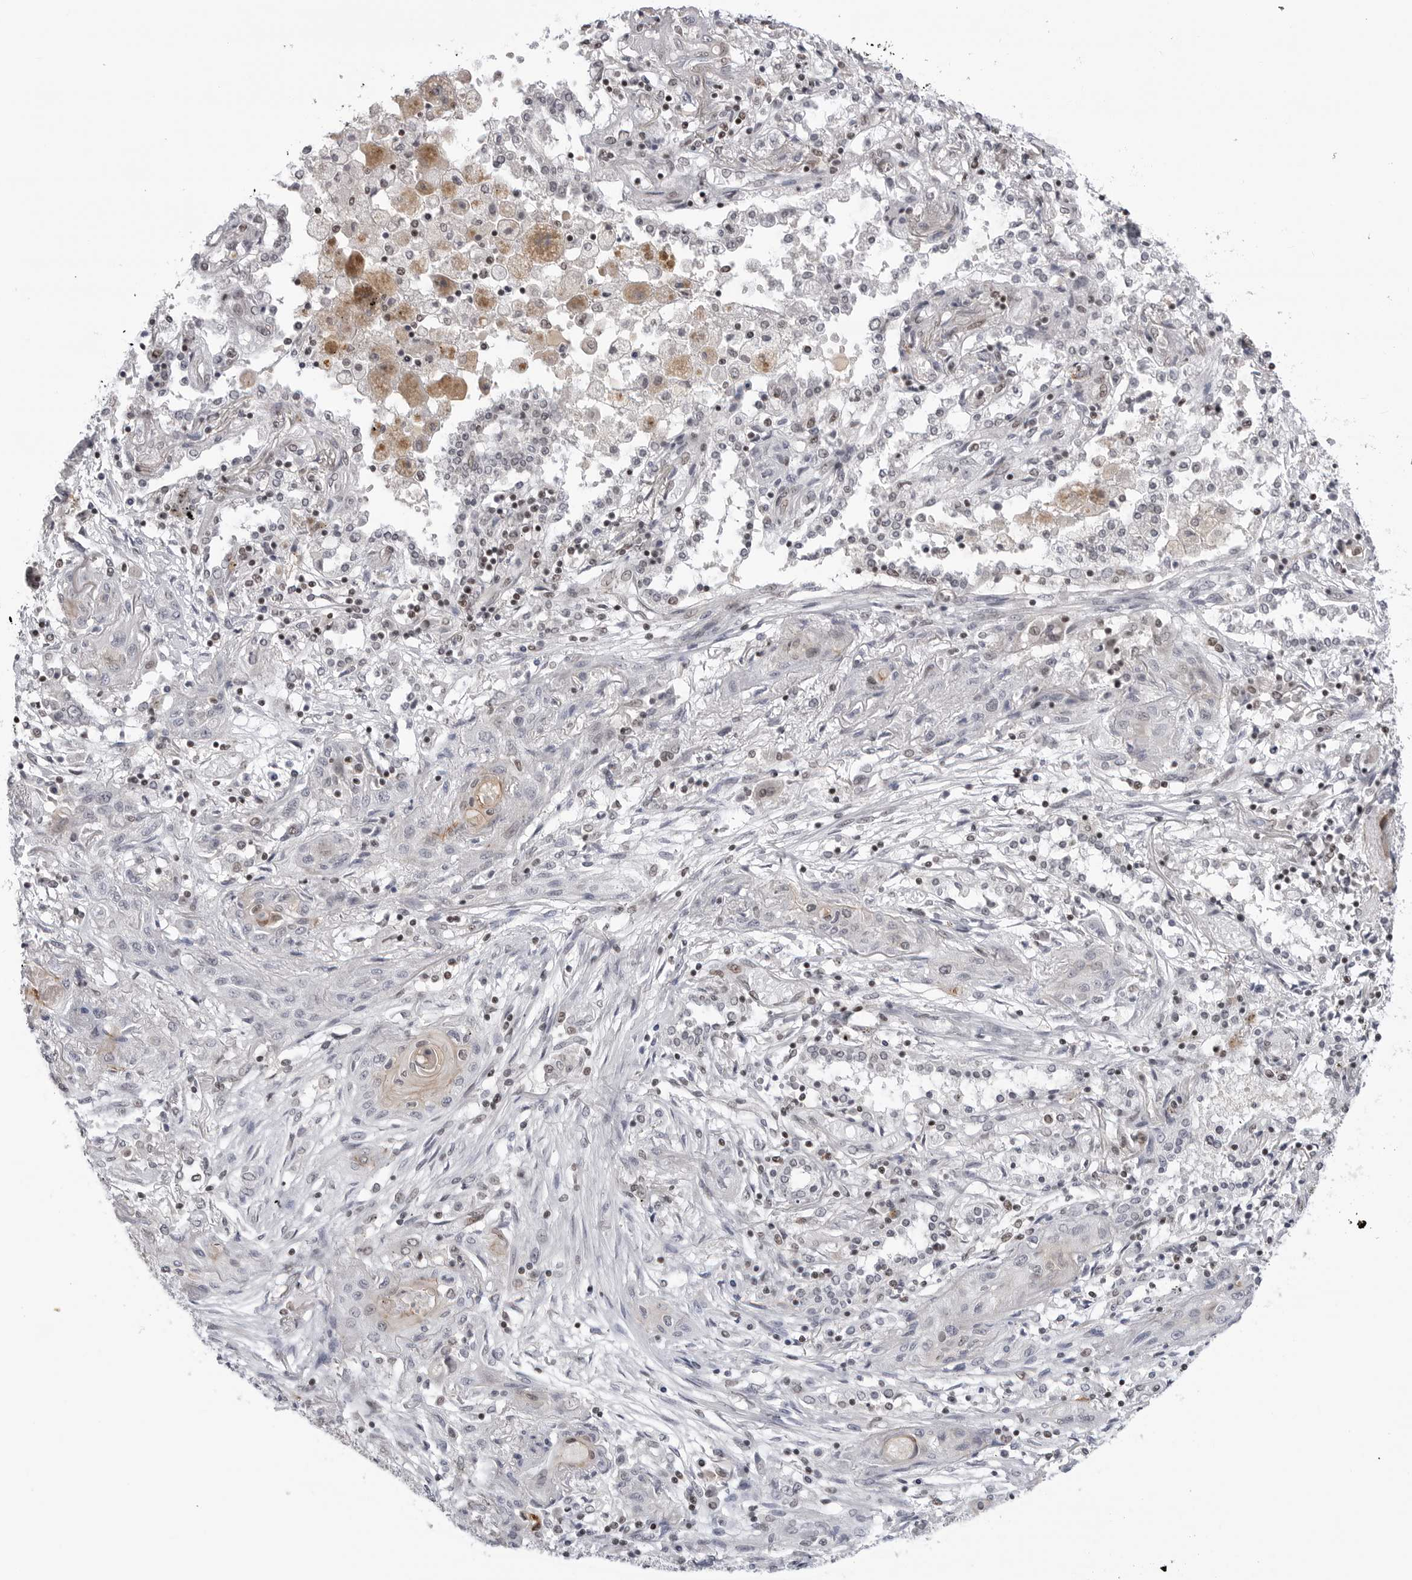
{"staining": {"intensity": "weak", "quantity": "25%-75%", "location": "cytoplasmic/membranous,nuclear"}, "tissue": "lung cancer", "cell_type": "Tumor cells", "image_type": "cancer", "snomed": [{"axis": "morphology", "description": "Squamous cell carcinoma, NOS"}, {"axis": "topography", "description": "Lung"}], "caption": "Protein expression analysis of human lung squamous cell carcinoma reveals weak cytoplasmic/membranous and nuclear staining in about 25%-75% of tumor cells. Using DAB (brown) and hematoxylin (blue) stains, captured at high magnification using brightfield microscopy.", "gene": "TRIM66", "patient": {"sex": "female", "age": 47}}